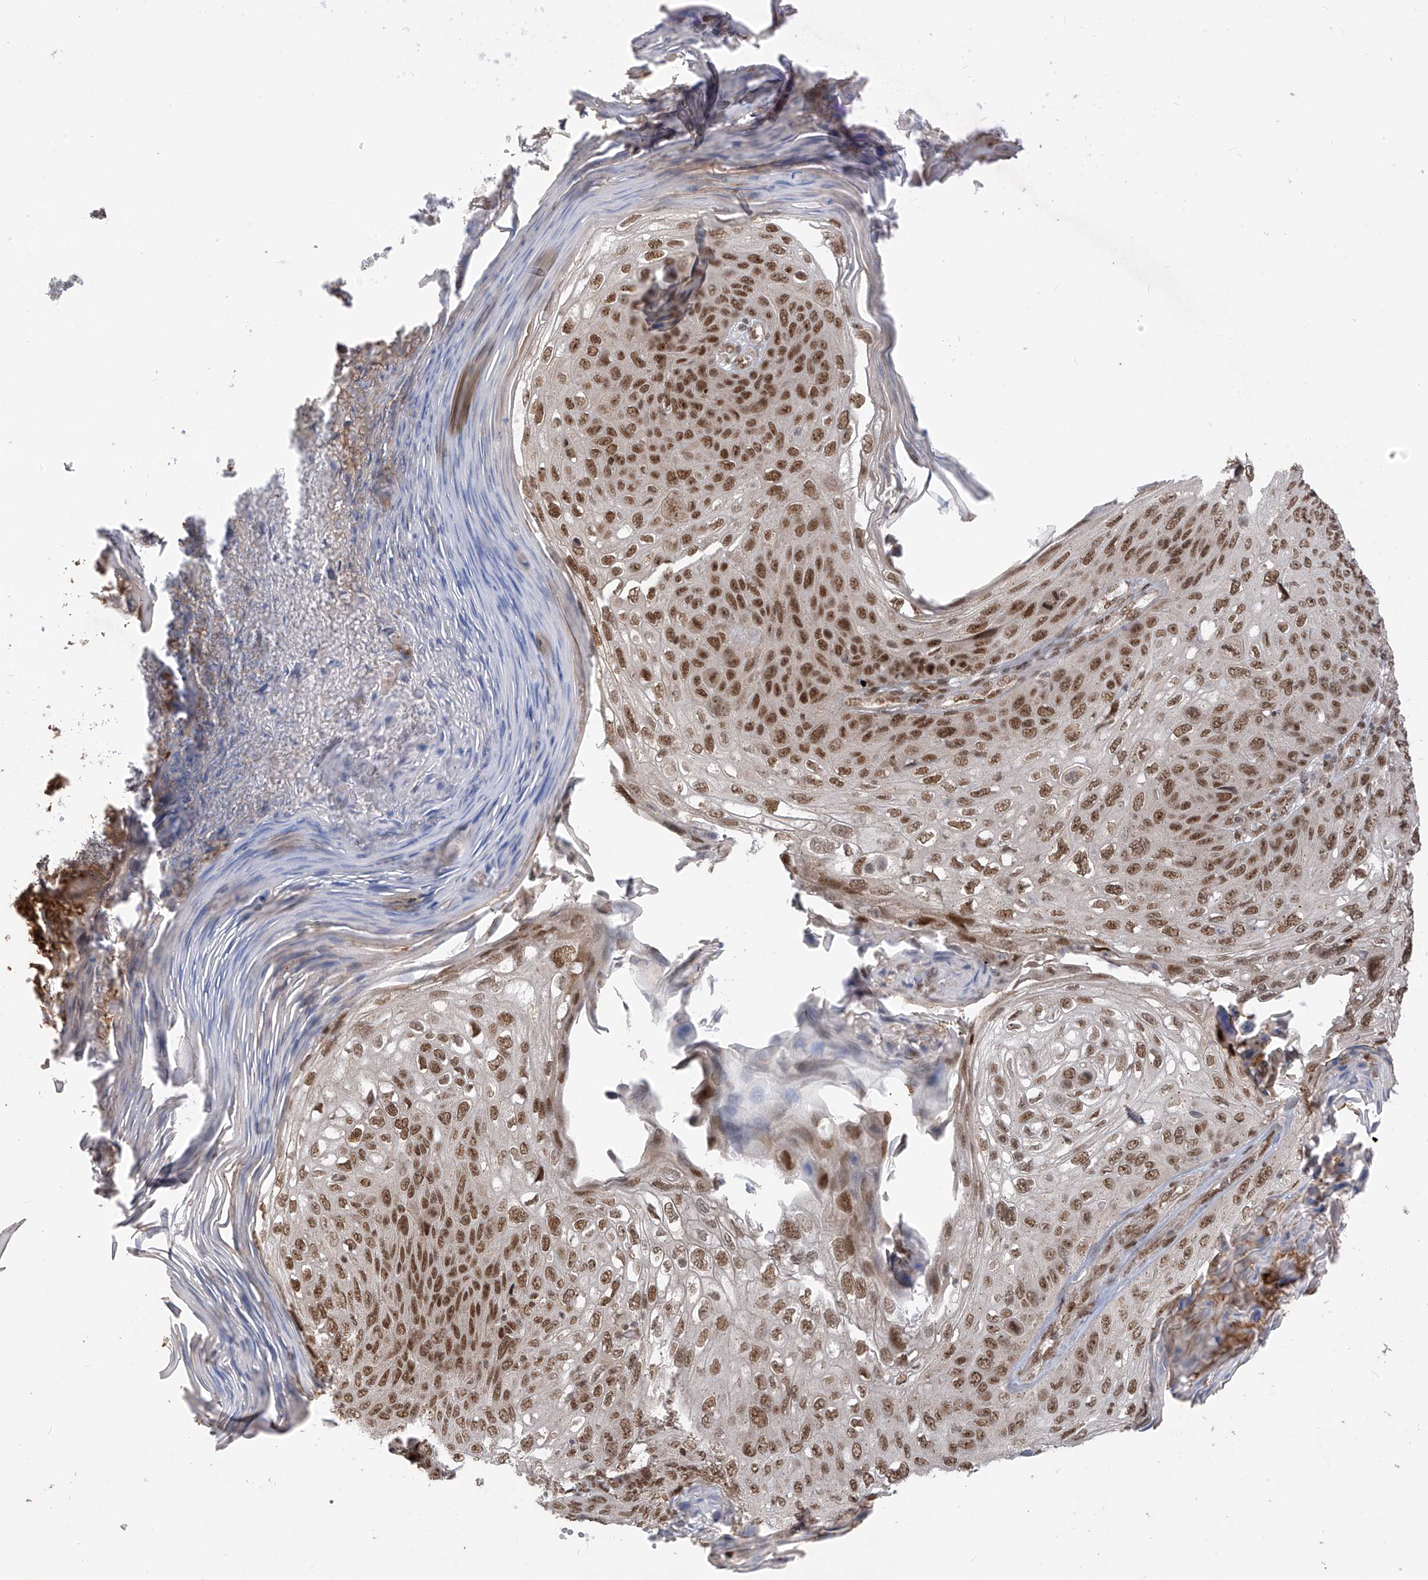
{"staining": {"intensity": "moderate", "quantity": ">75%", "location": "nuclear"}, "tissue": "skin cancer", "cell_type": "Tumor cells", "image_type": "cancer", "snomed": [{"axis": "morphology", "description": "Squamous cell carcinoma, NOS"}, {"axis": "topography", "description": "Skin"}], "caption": "Skin squamous cell carcinoma was stained to show a protein in brown. There is medium levels of moderate nuclear expression in approximately >75% of tumor cells.", "gene": "ARHGEF3", "patient": {"sex": "female", "age": 90}}